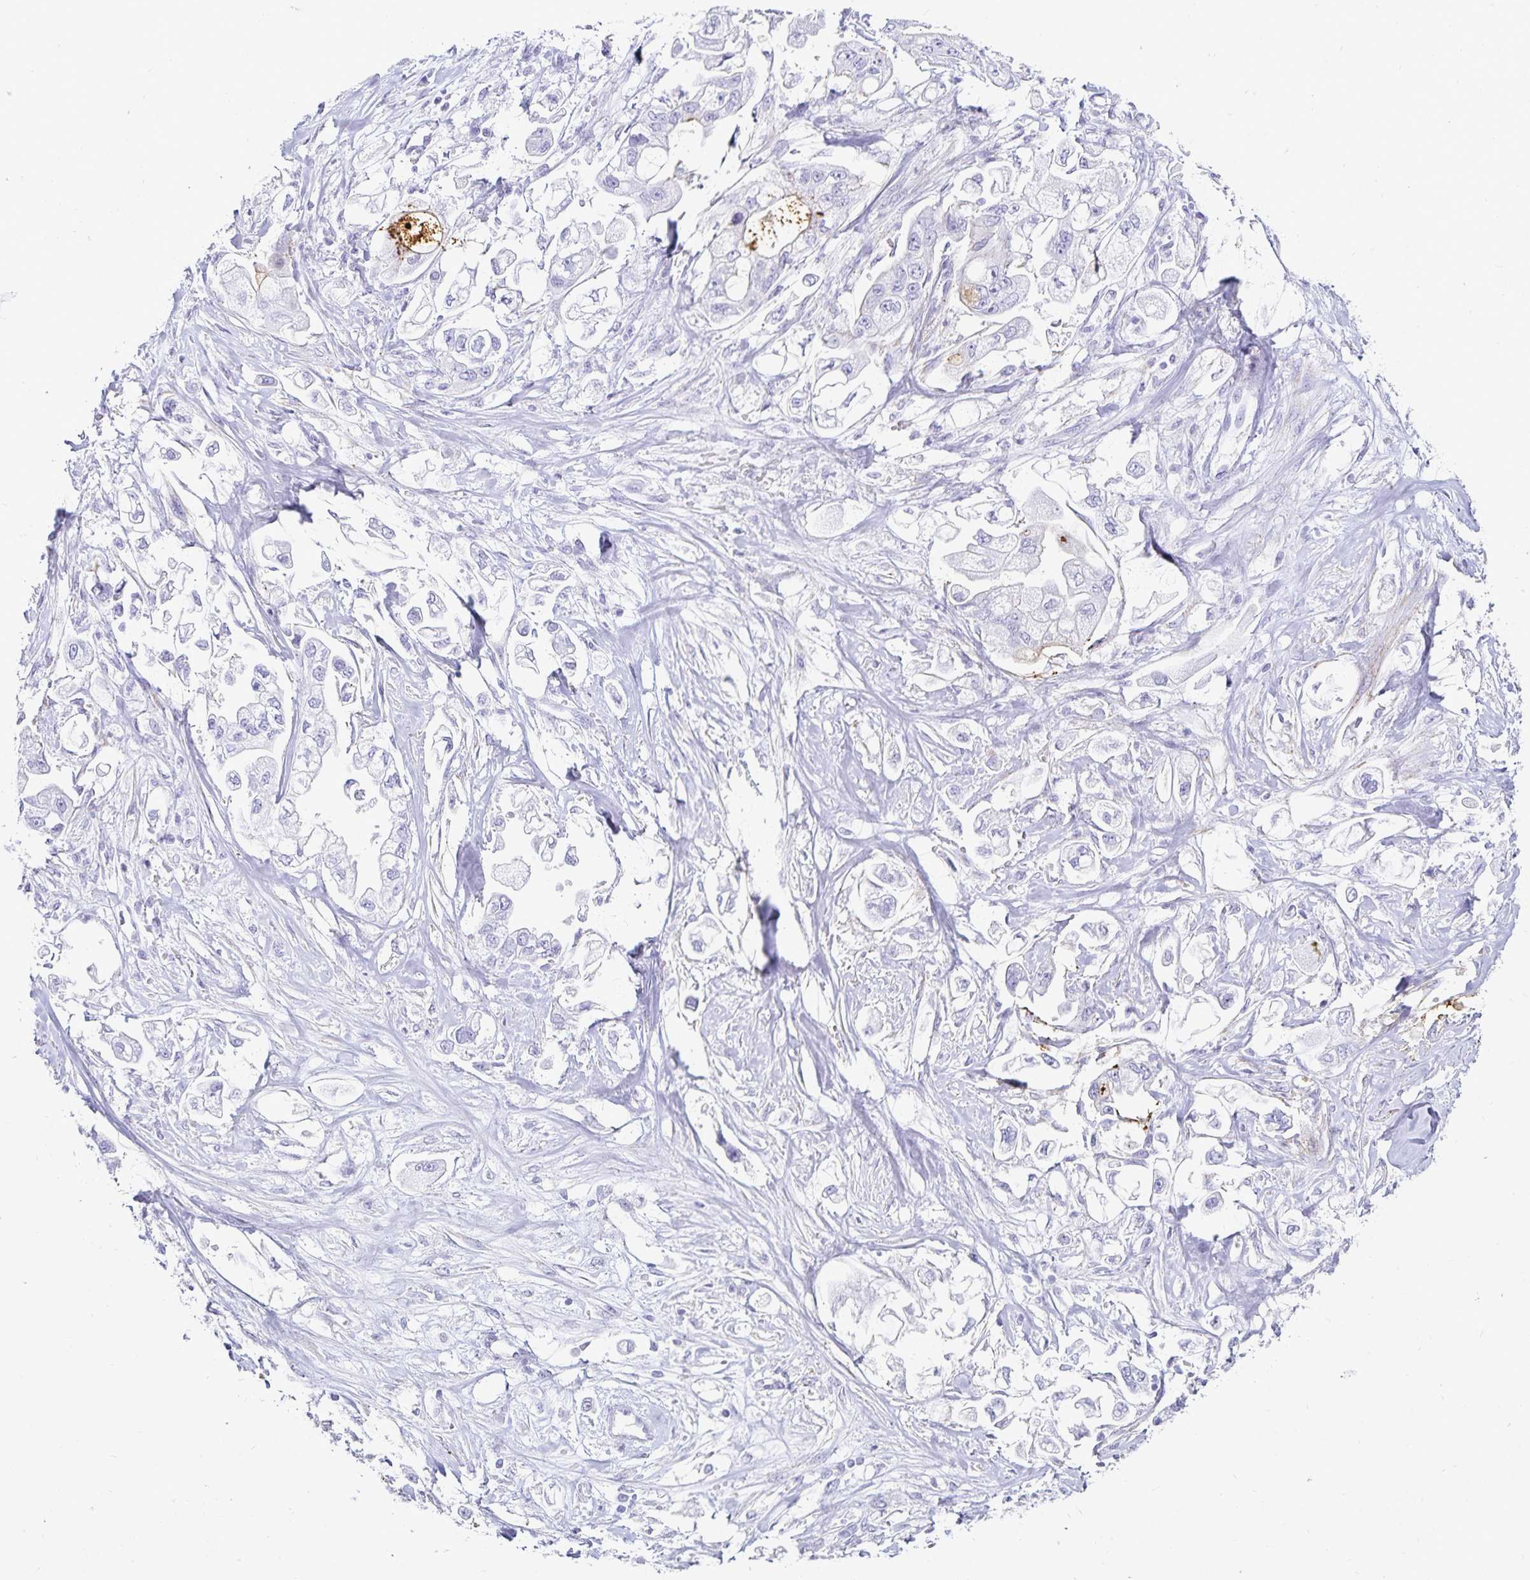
{"staining": {"intensity": "negative", "quantity": "none", "location": "none"}, "tissue": "stomach cancer", "cell_type": "Tumor cells", "image_type": "cancer", "snomed": [{"axis": "morphology", "description": "Adenocarcinoma, NOS"}, {"axis": "topography", "description": "Stomach"}], "caption": "IHC of human adenocarcinoma (stomach) reveals no staining in tumor cells.", "gene": "GP2", "patient": {"sex": "male", "age": 62}}